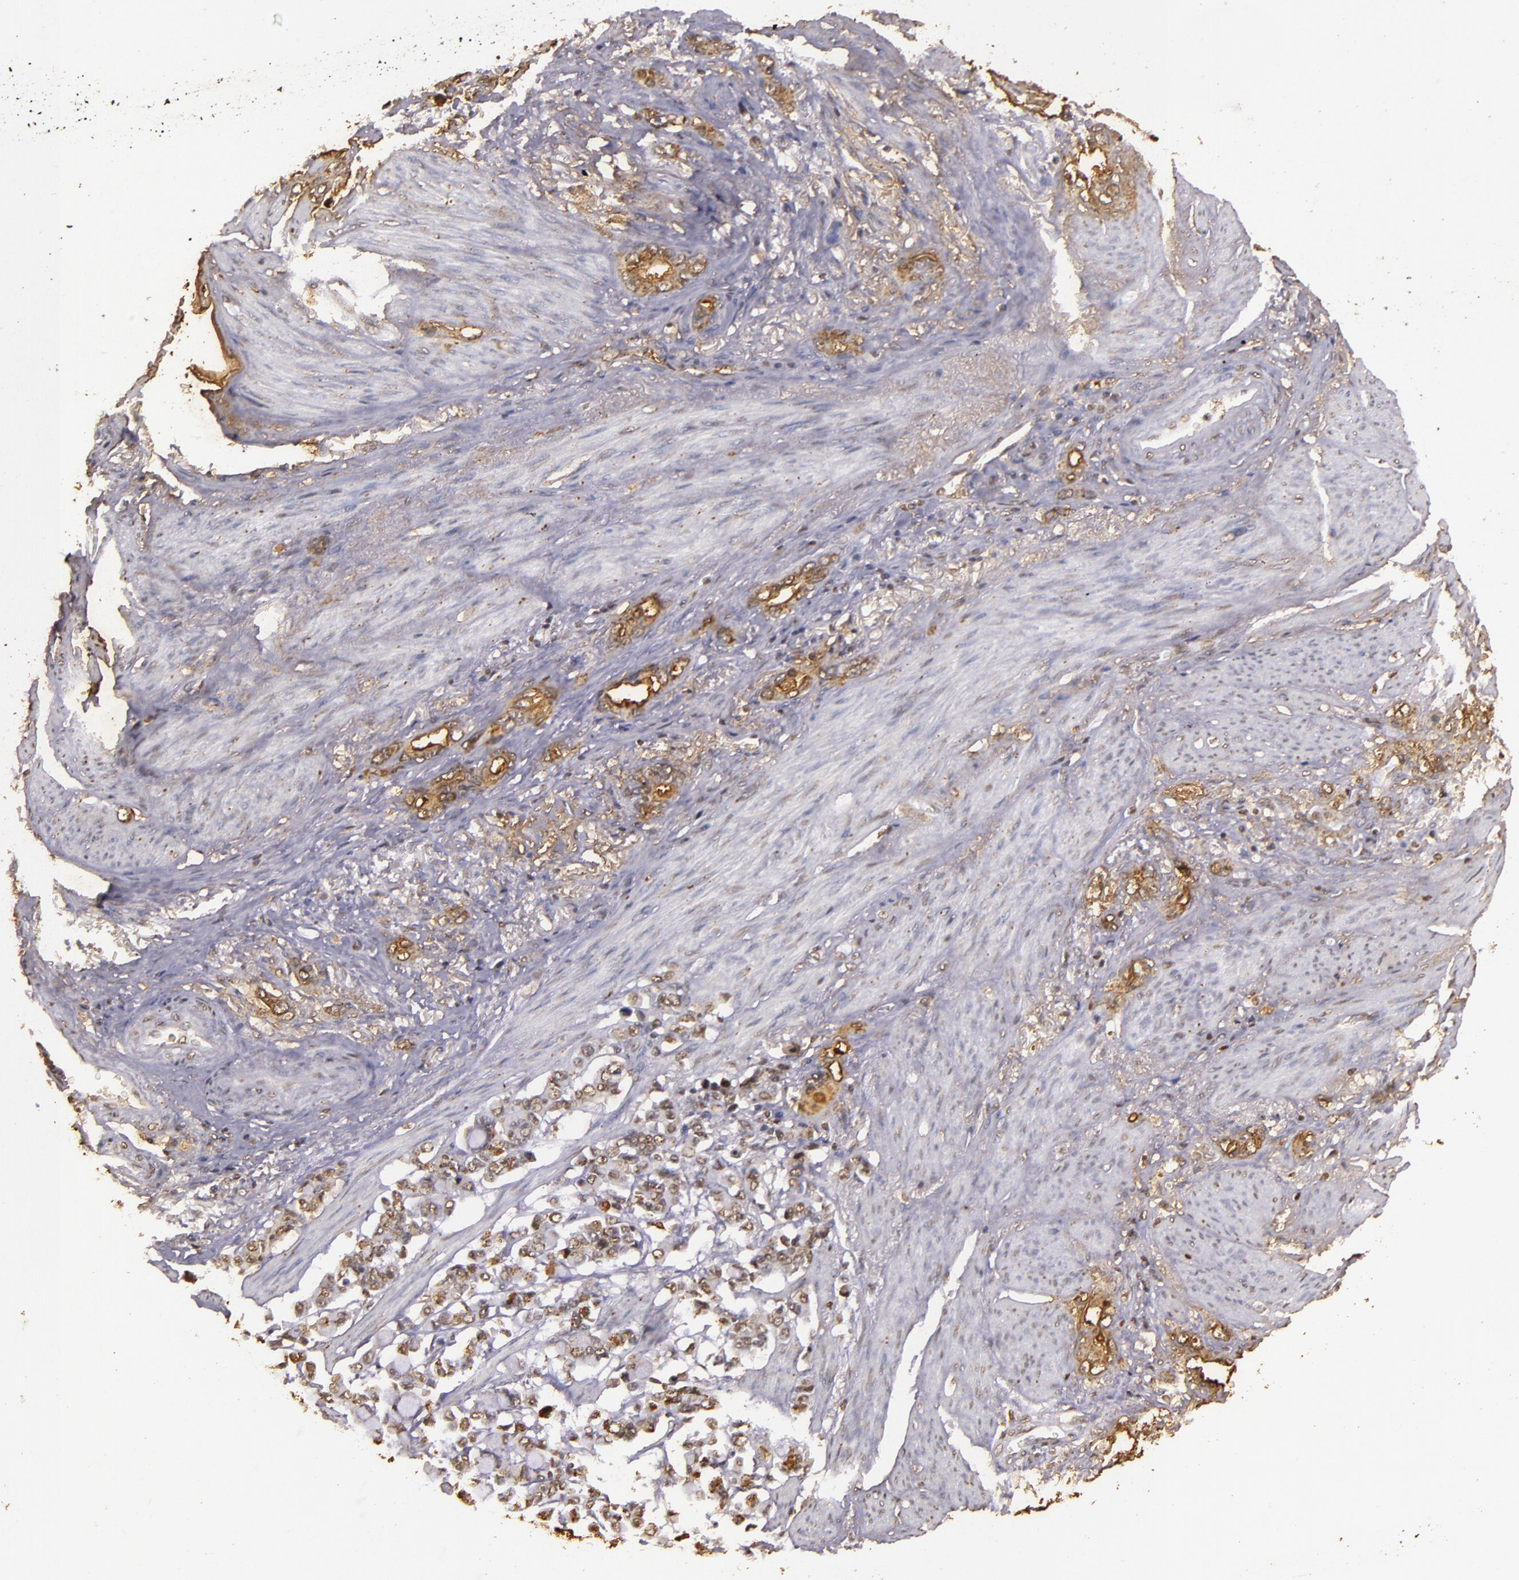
{"staining": {"intensity": "moderate", "quantity": ">75%", "location": "cytoplasmic/membranous,nuclear"}, "tissue": "stomach cancer", "cell_type": "Tumor cells", "image_type": "cancer", "snomed": [{"axis": "morphology", "description": "Adenocarcinoma, NOS"}, {"axis": "topography", "description": "Stomach"}], "caption": "IHC photomicrograph of neoplastic tissue: human stomach adenocarcinoma stained using IHC reveals medium levels of moderate protein expression localized specifically in the cytoplasmic/membranous and nuclear of tumor cells, appearing as a cytoplasmic/membranous and nuclear brown color.", "gene": "CBX3", "patient": {"sex": "male", "age": 78}}